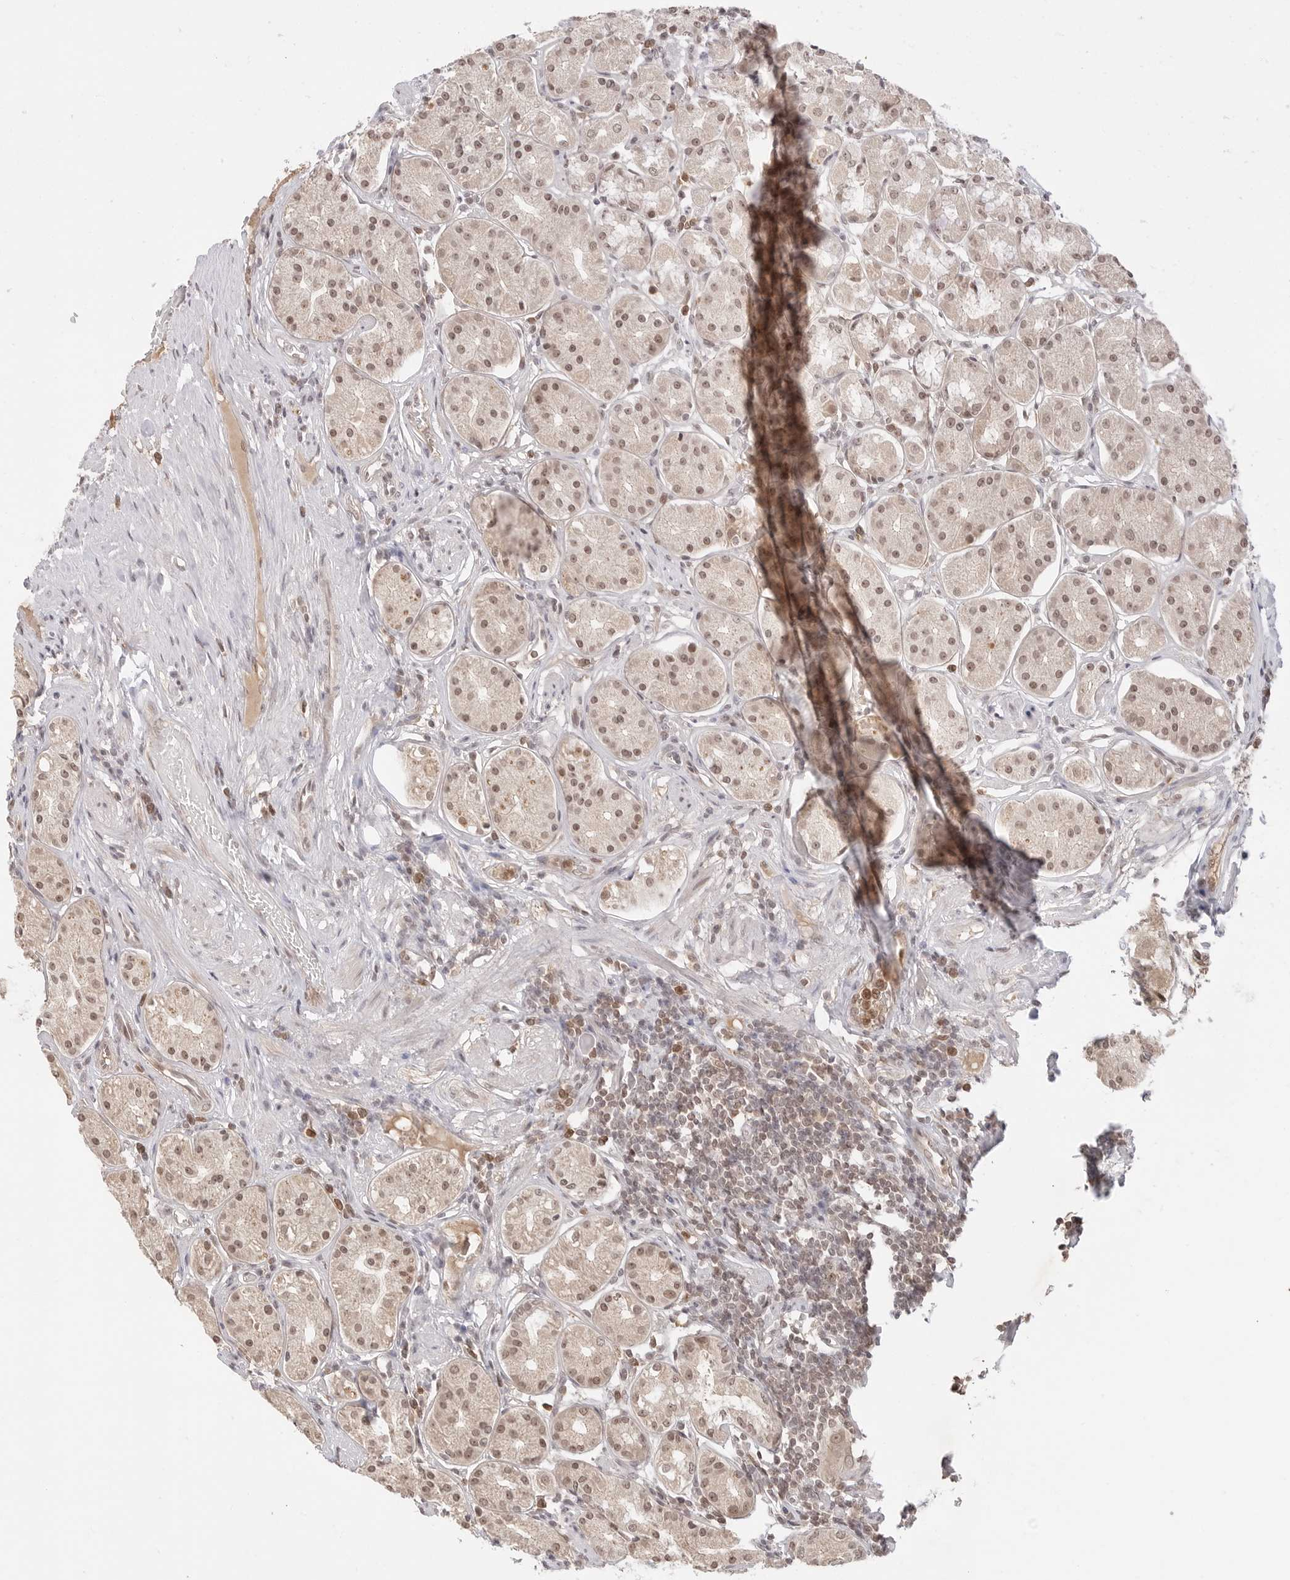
{"staining": {"intensity": "moderate", "quantity": ">75%", "location": "nuclear"}, "tissue": "stomach", "cell_type": "Glandular cells", "image_type": "normal", "snomed": [{"axis": "morphology", "description": "Normal tissue, NOS"}, {"axis": "topography", "description": "Stomach"}, {"axis": "topography", "description": "Stomach, lower"}], "caption": "Immunohistochemical staining of benign stomach demonstrates >75% levels of moderate nuclear protein staining in approximately >75% of glandular cells.", "gene": "RPS6KL1", "patient": {"sex": "female", "age": 56}}